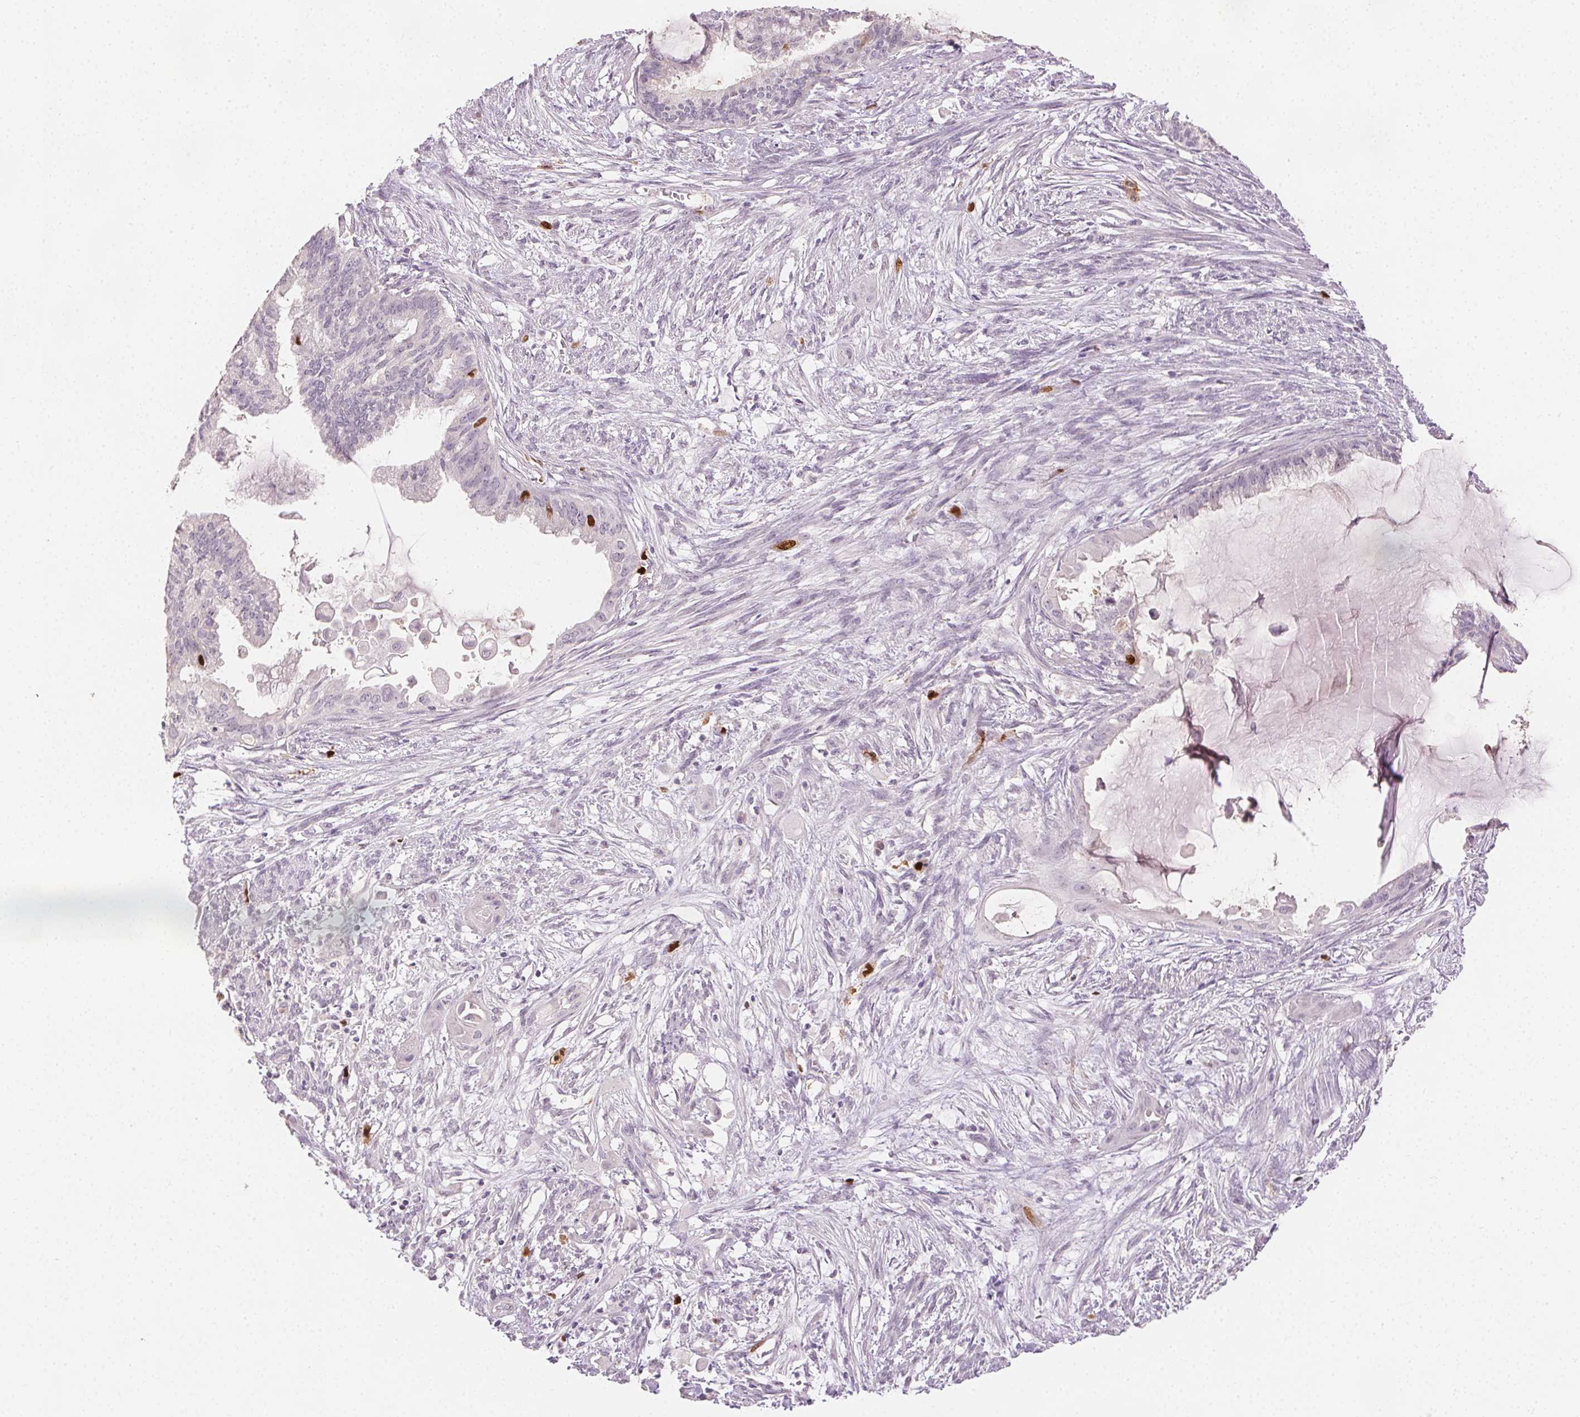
{"staining": {"intensity": "moderate", "quantity": "<25%", "location": "nuclear"}, "tissue": "endometrial cancer", "cell_type": "Tumor cells", "image_type": "cancer", "snomed": [{"axis": "morphology", "description": "Adenocarcinoma, NOS"}, {"axis": "topography", "description": "Endometrium"}], "caption": "Immunohistochemical staining of endometrial cancer shows low levels of moderate nuclear protein positivity in approximately <25% of tumor cells. Nuclei are stained in blue.", "gene": "ANLN", "patient": {"sex": "female", "age": 86}}